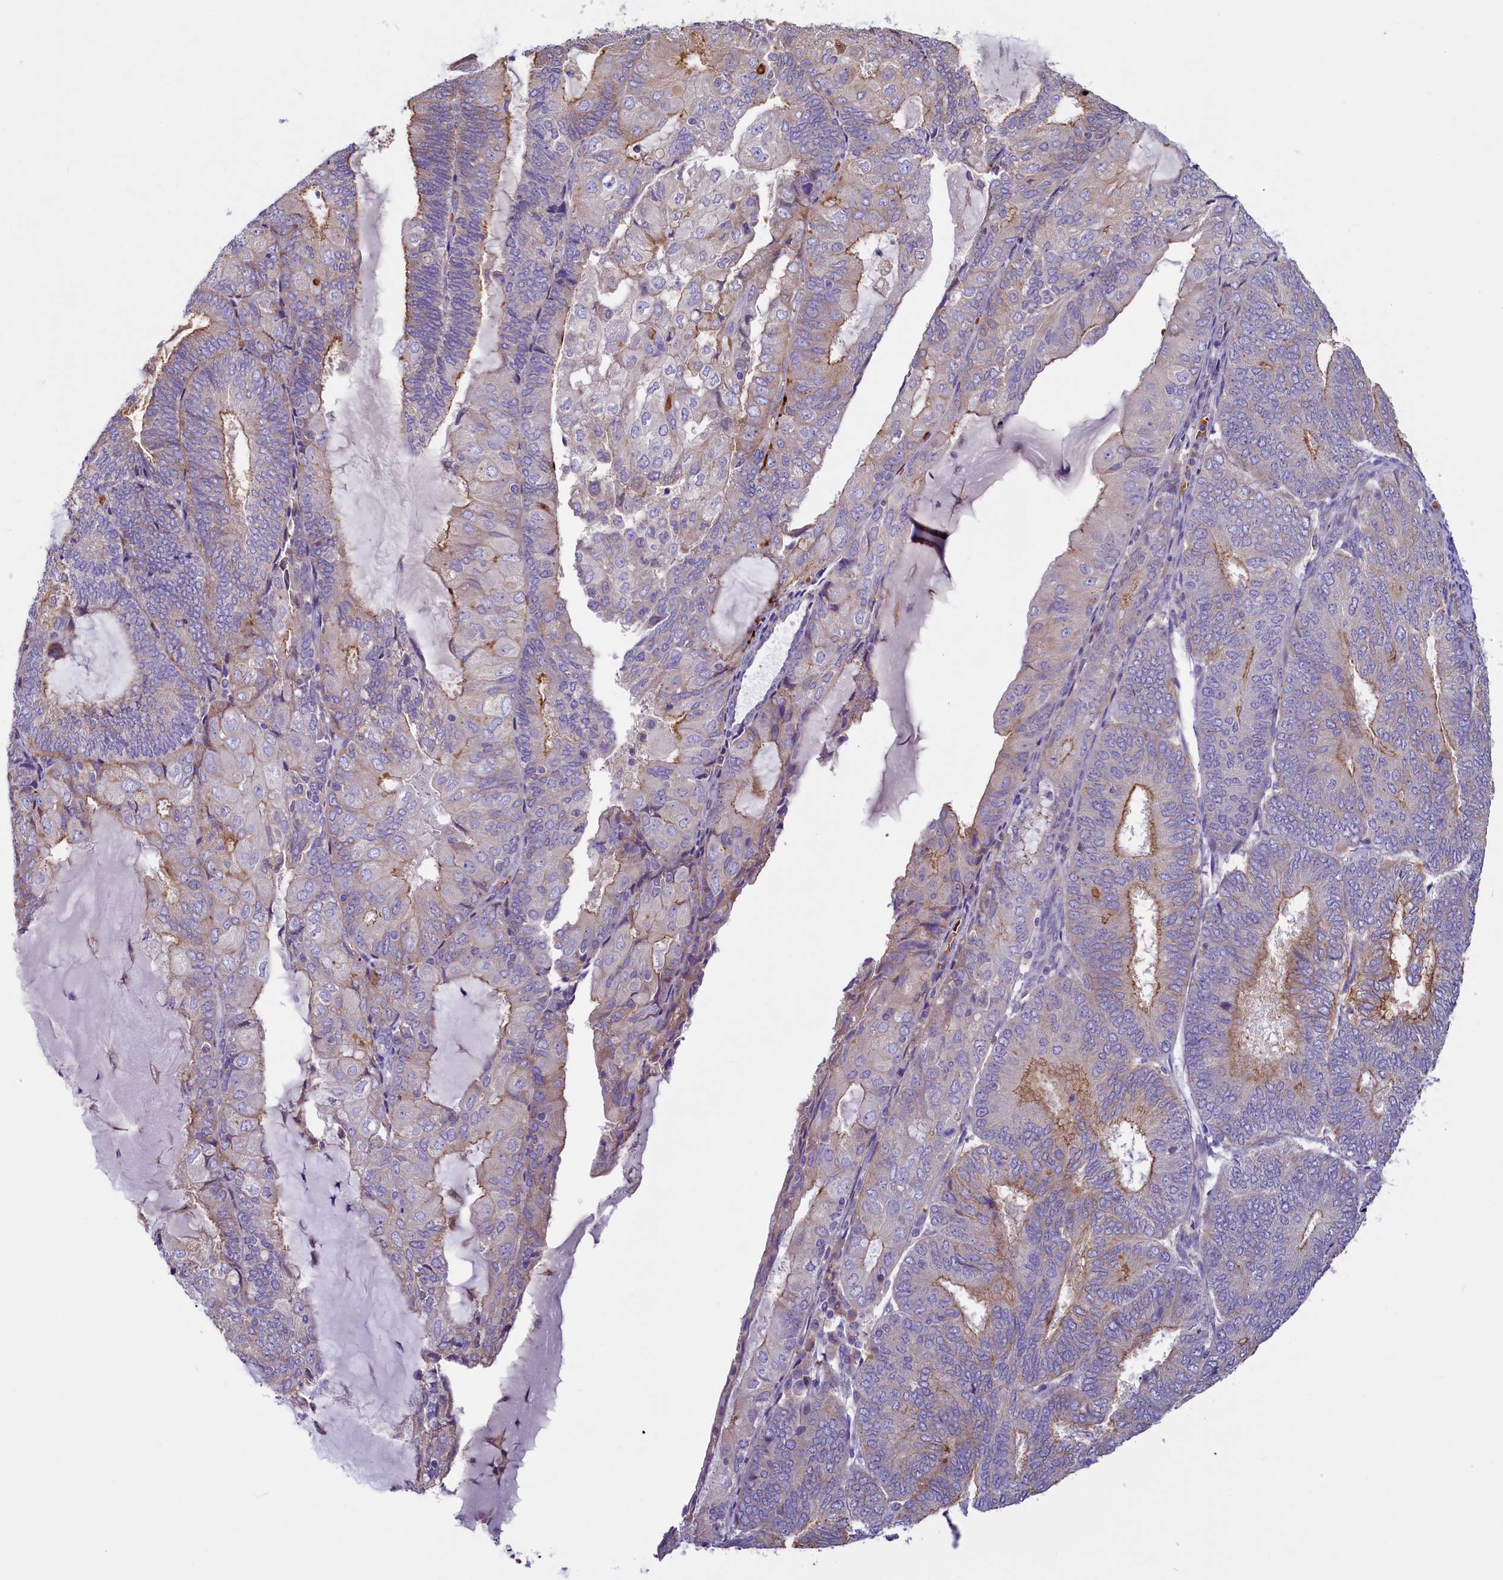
{"staining": {"intensity": "moderate", "quantity": "<25%", "location": "cytoplasmic/membranous"}, "tissue": "endometrial cancer", "cell_type": "Tumor cells", "image_type": "cancer", "snomed": [{"axis": "morphology", "description": "Adenocarcinoma, NOS"}, {"axis": "topography", "description": "Endometrium"}], "caption": "Human adenocarcinoma (endometrial) stained for a protein (brown) shows moderate cytoplasmic/membranous positive staining in approximately <25% of tumor cells.", "gene": "HPS6", "patient": {"sex": "female", "age": 81}}